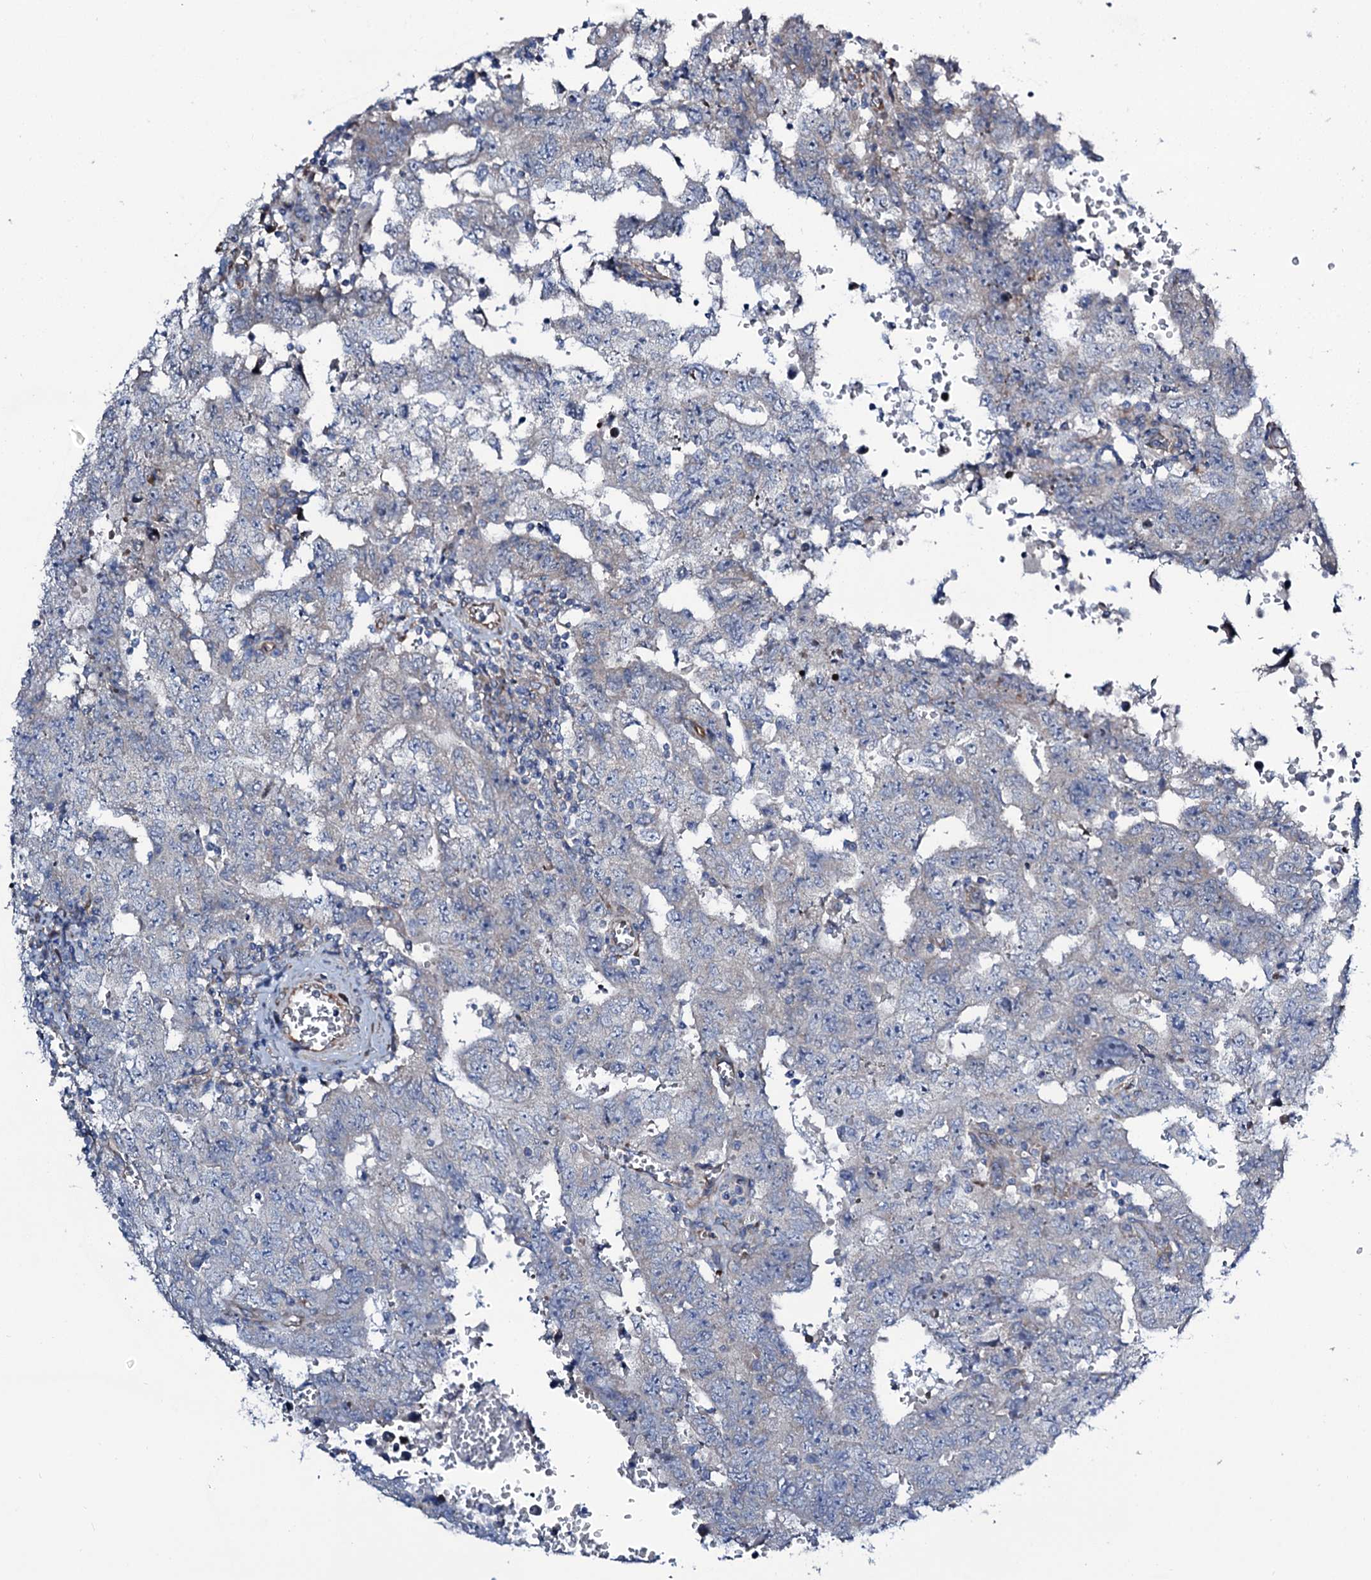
{"staining": {"intensity": "negative", "quantity": "none", "location": "none"}, "tissue": "testis cancer", "cell_type": "Tumor cells", "image_type": "cancer", "snomed": [{"axis": "morphology", "description": "Carcinoma, Embryonal, NOS"}, {"axis": "topography", "description": "Testis"}], "caption": "High power microscopy photomicrograph of an IHC histopathology image of embryonal carcinoma (testis), revealing no significant staining in tumor cells.", "gene": "STARD13", "patient": {"sex": "male", "age": 26}}